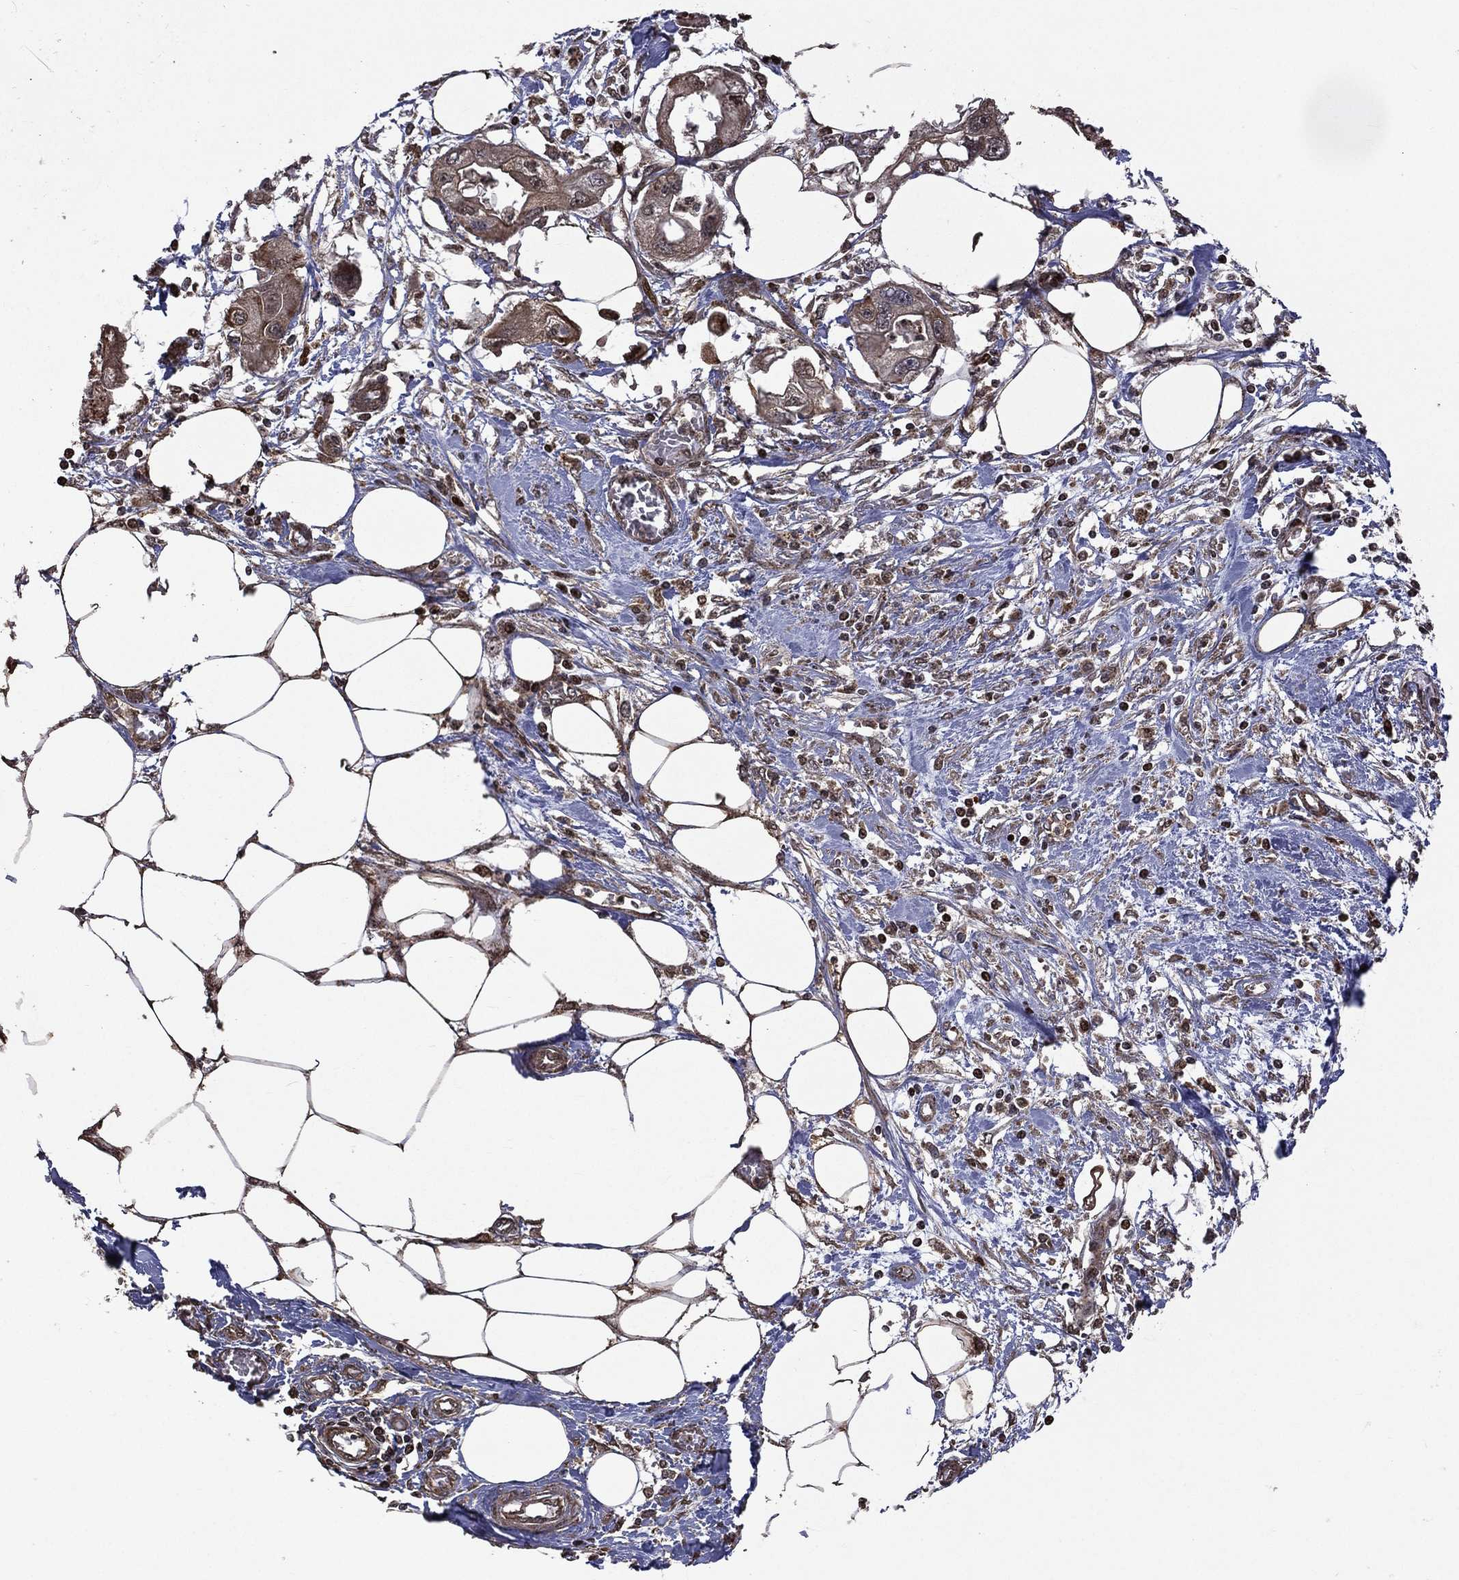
{"staining": {"intensity": "weak", "quantity": "<25%", "location": "cytoplasmic/membranous"}, "tissue": "endometrial cancer", "cell_type": "Tumor cells", "image_type": "cancer", "snomed": [{"axis": "morphology", "description": "Adenocarcinoma, NOS"}, {"axis": "morphology", "description": "Adenocarcinoma, metastatic, NOS"}, {"axis": "topography", "description": "Adipose tissue"}, {"axis": "topography", "description": "Endometrium"}], "caption": "Protein analysis of metastatic adenocarcinoma (endometrial) reveals no significant positivity in tumor cells.", "gene": "GIMAP6", "patient": {"sex": "female", "age": 67}}